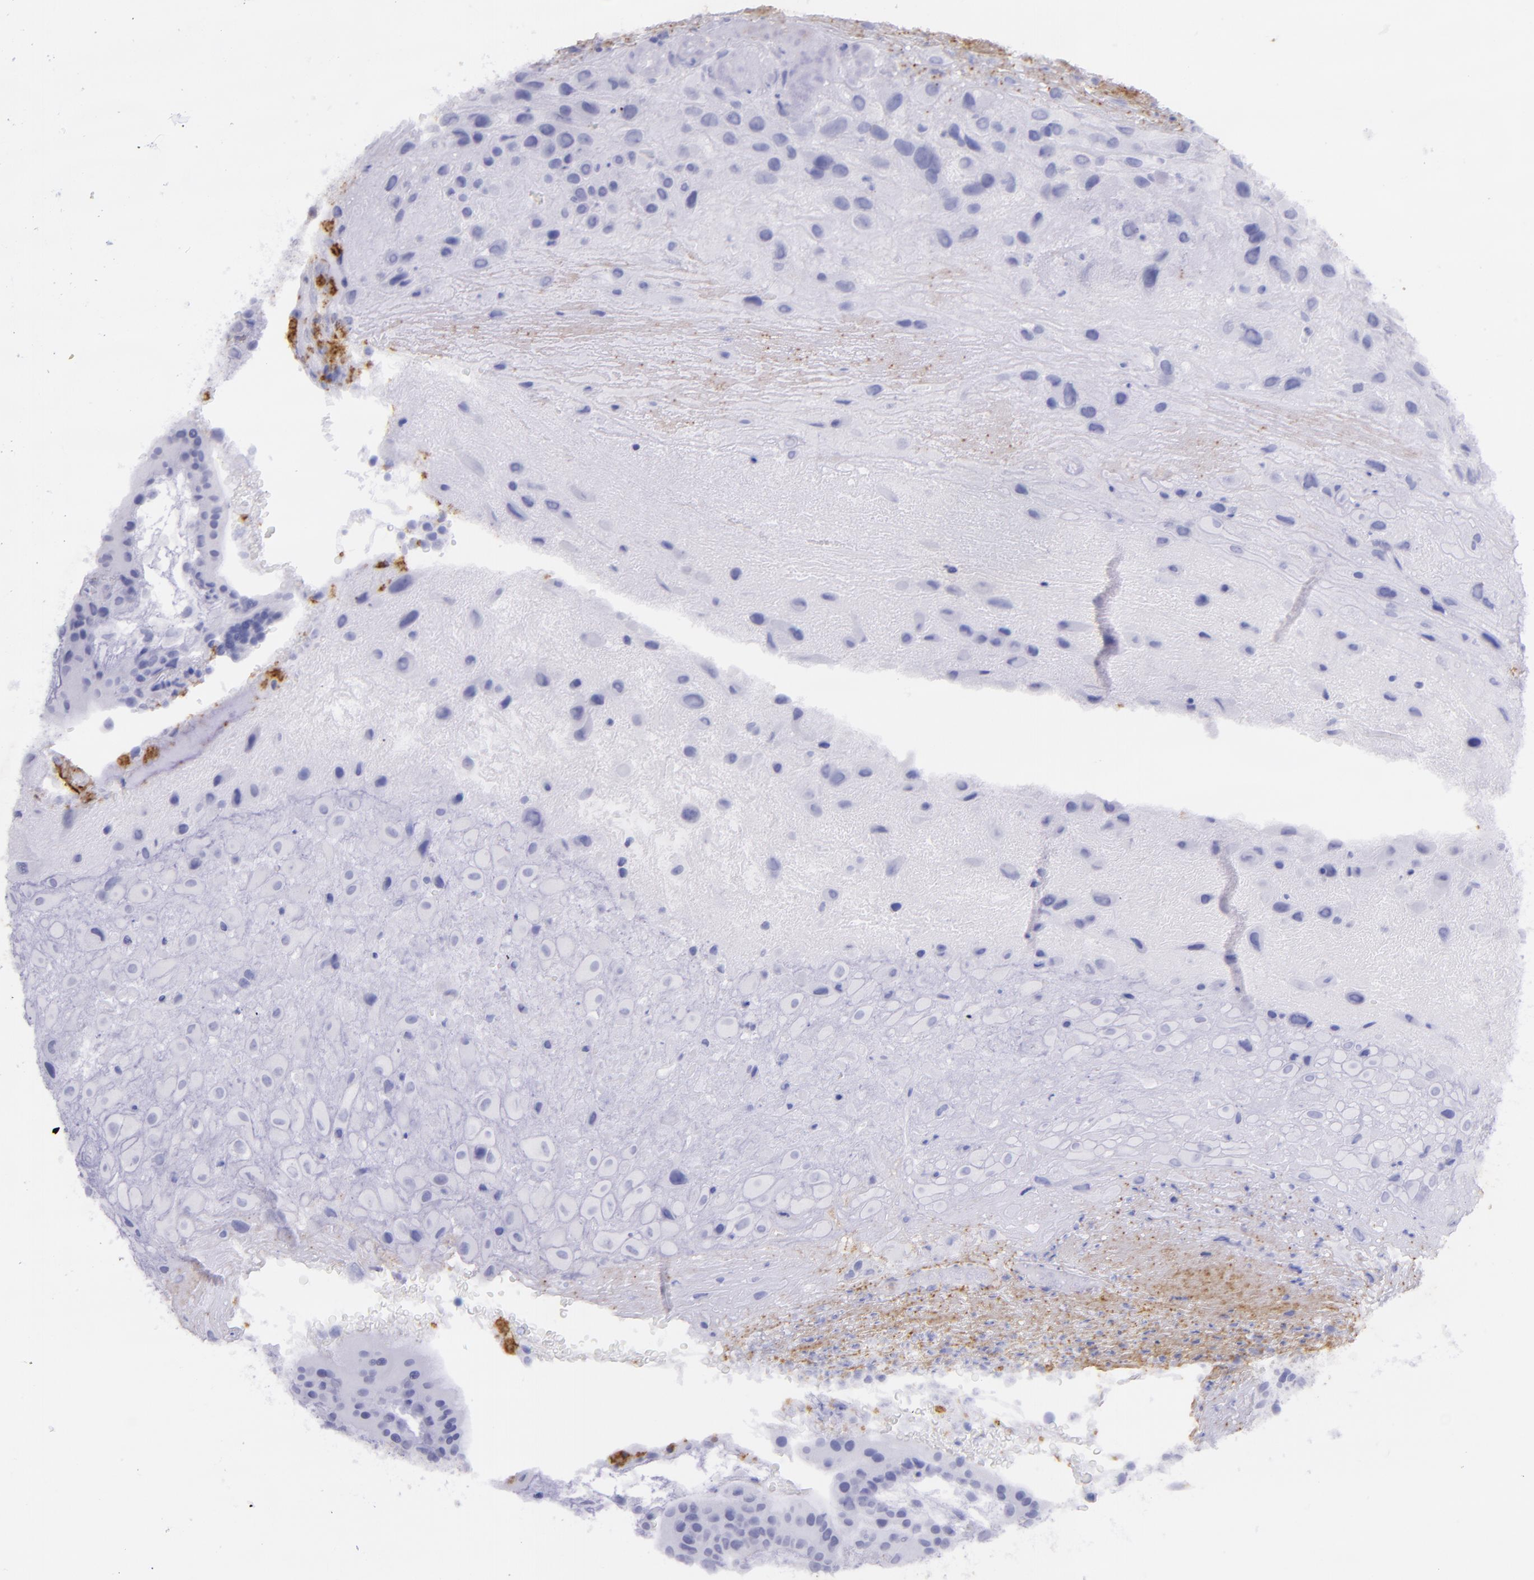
{"staining": {"intensity": "negative", "quantity": "none", "location": "none"}, "tissue": "placenta", "cell_type": "Decidual cells", "image_type": "normal", "snomed": [{"axis": "morphology", "description": "Normal tissue, NOS"}, {"axis": "topography", "description": "Placenta"}], "caption": "An immunohistochemistry (IHC) histopathology image of normal placenta is shown. There is no staining in decidual cells of placenta. Nuclei are stained in blue.", "gene": "SELE", "patient": {"sex": "female", "age": 19}}